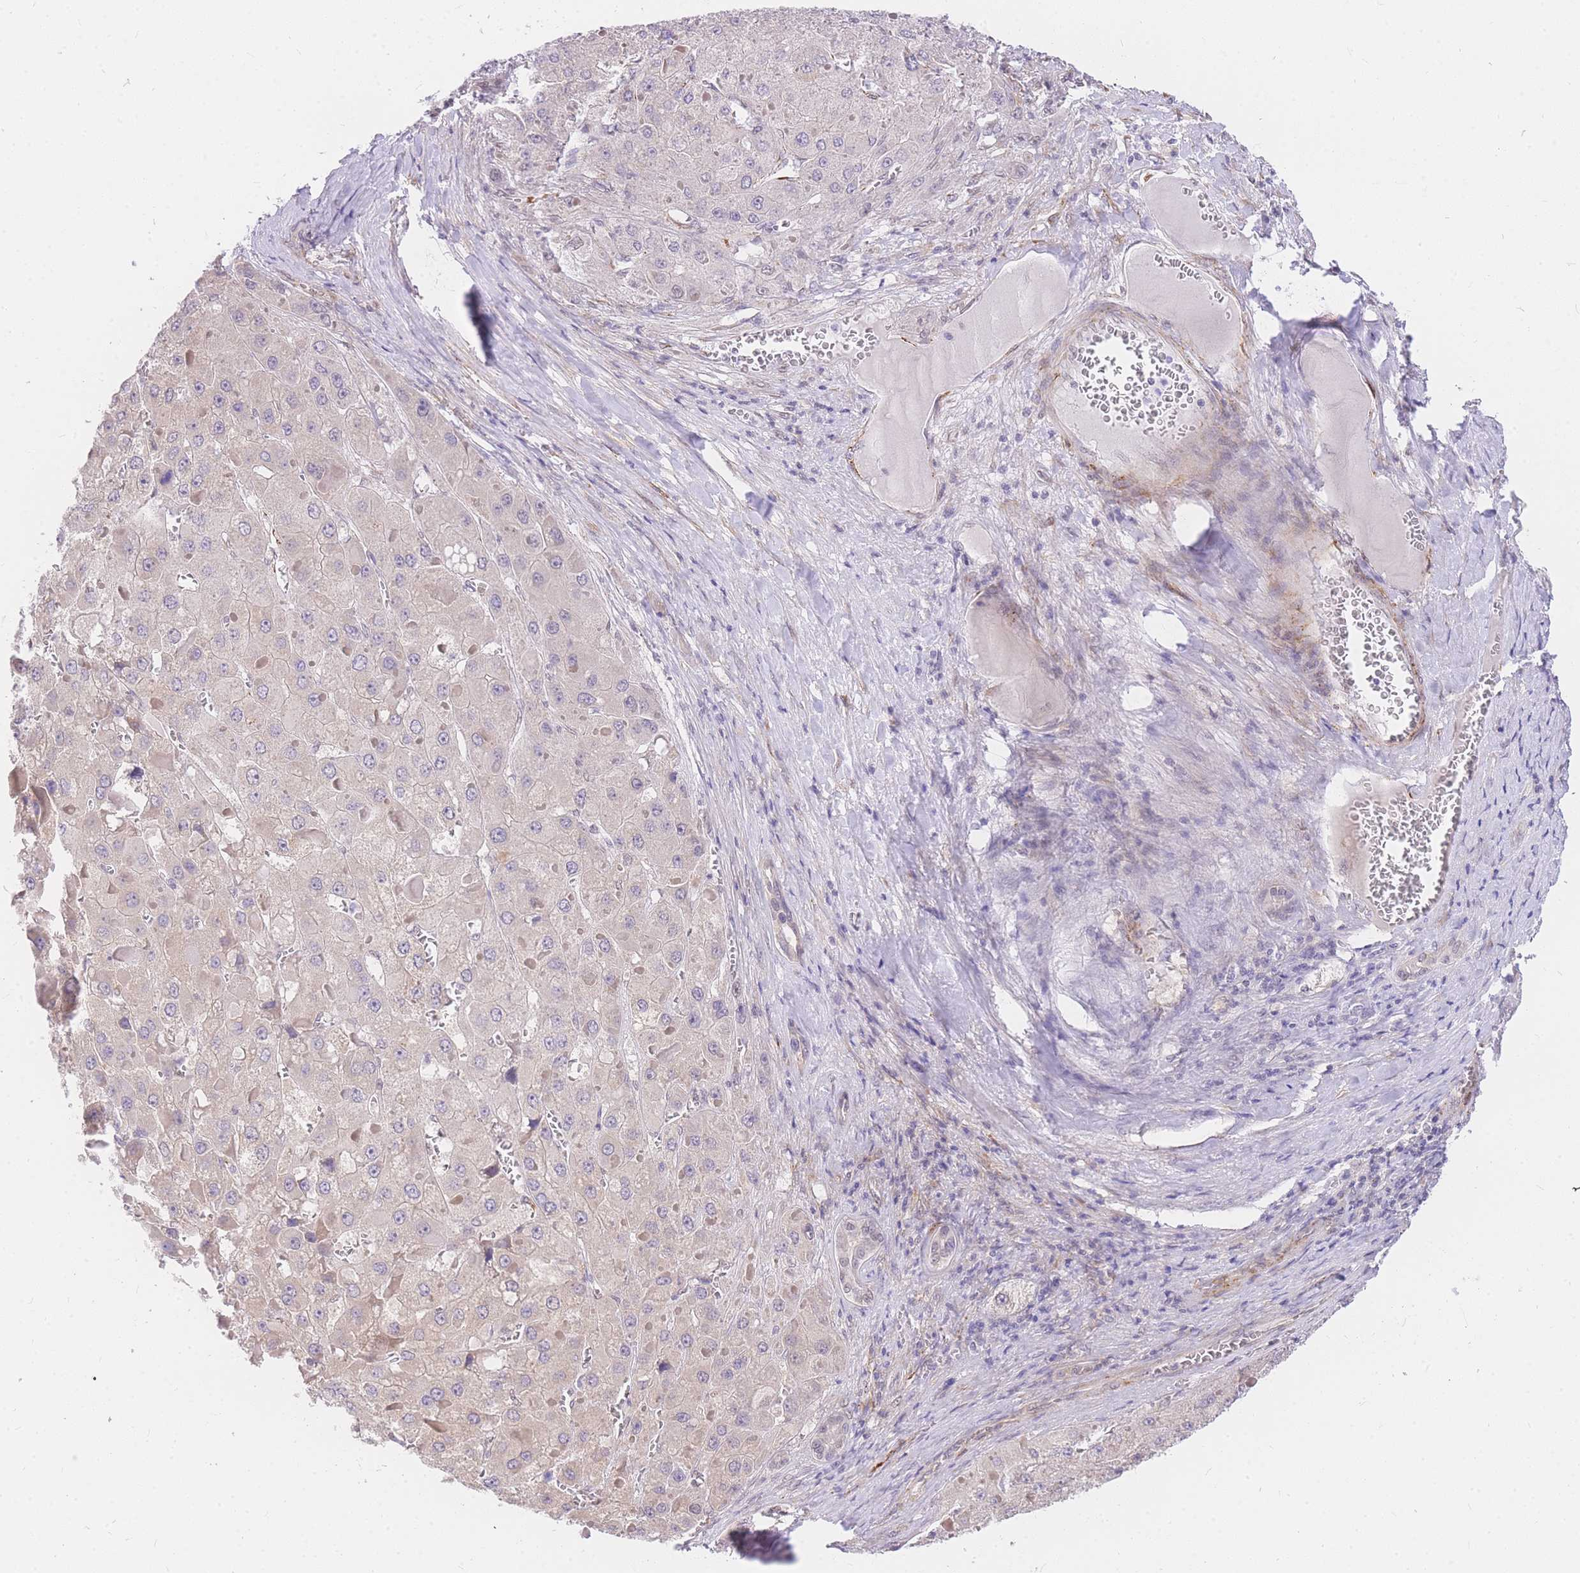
{"staining": {"intensity": "negative", "quantity": "none", "location": "none"}, "tissue": "liver cancer", "cell_type": "Tumor cells", "image_type": "cancer", "snomed": [{"axis": "morphology", "description": "Carcinoma, Hepatocellular, NOS"}, {"axis": "topography", "description": "Liver"}], "caption": "DAB immunohistochemical staining of hepatocellular carcinoma (liver) exhibits no significant expression in tumor cells.", "gene": "S100PBP", "patient": {"sex": "female", "age": 73}}